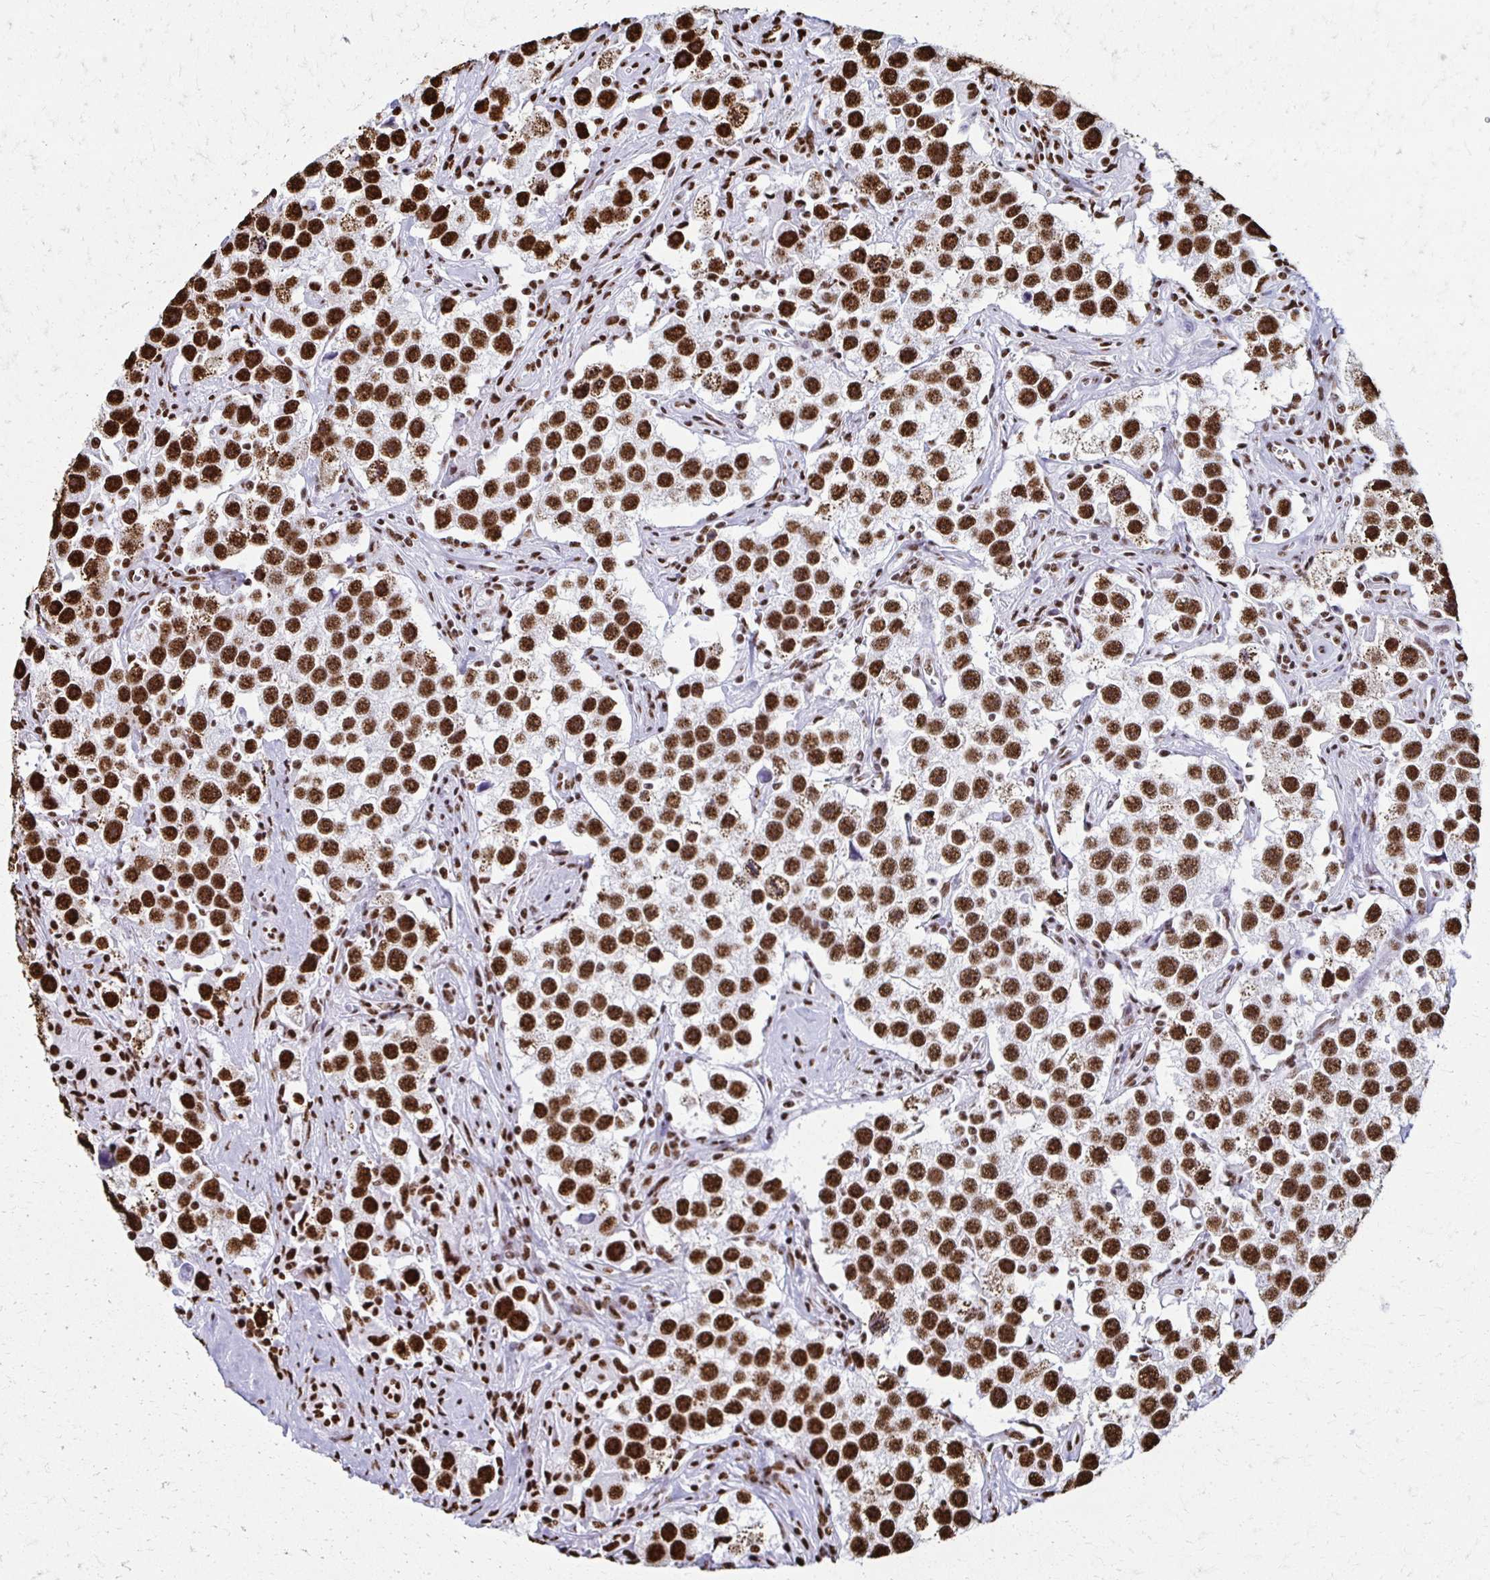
{"staining": {"intensity": "strong", "quantity": ">75%", "location": "nuclear"}, "tissue": "testis cancer", "cell_type": "Tumor cells", "image_type": "cancer", "snomed": [{"axis": "morphology", "description": "Seminoma, NOS"}, {"axis": "topography", "description": "Testis"}], "caption": "Approximately >75% of tumor cells in human testis cancer (seminoma) exhibit strong nuclear protein staining as visualized by brown immunohistochemical staining.", "gene": "NONO", "patient": {"sex": "male", "age": 49}}